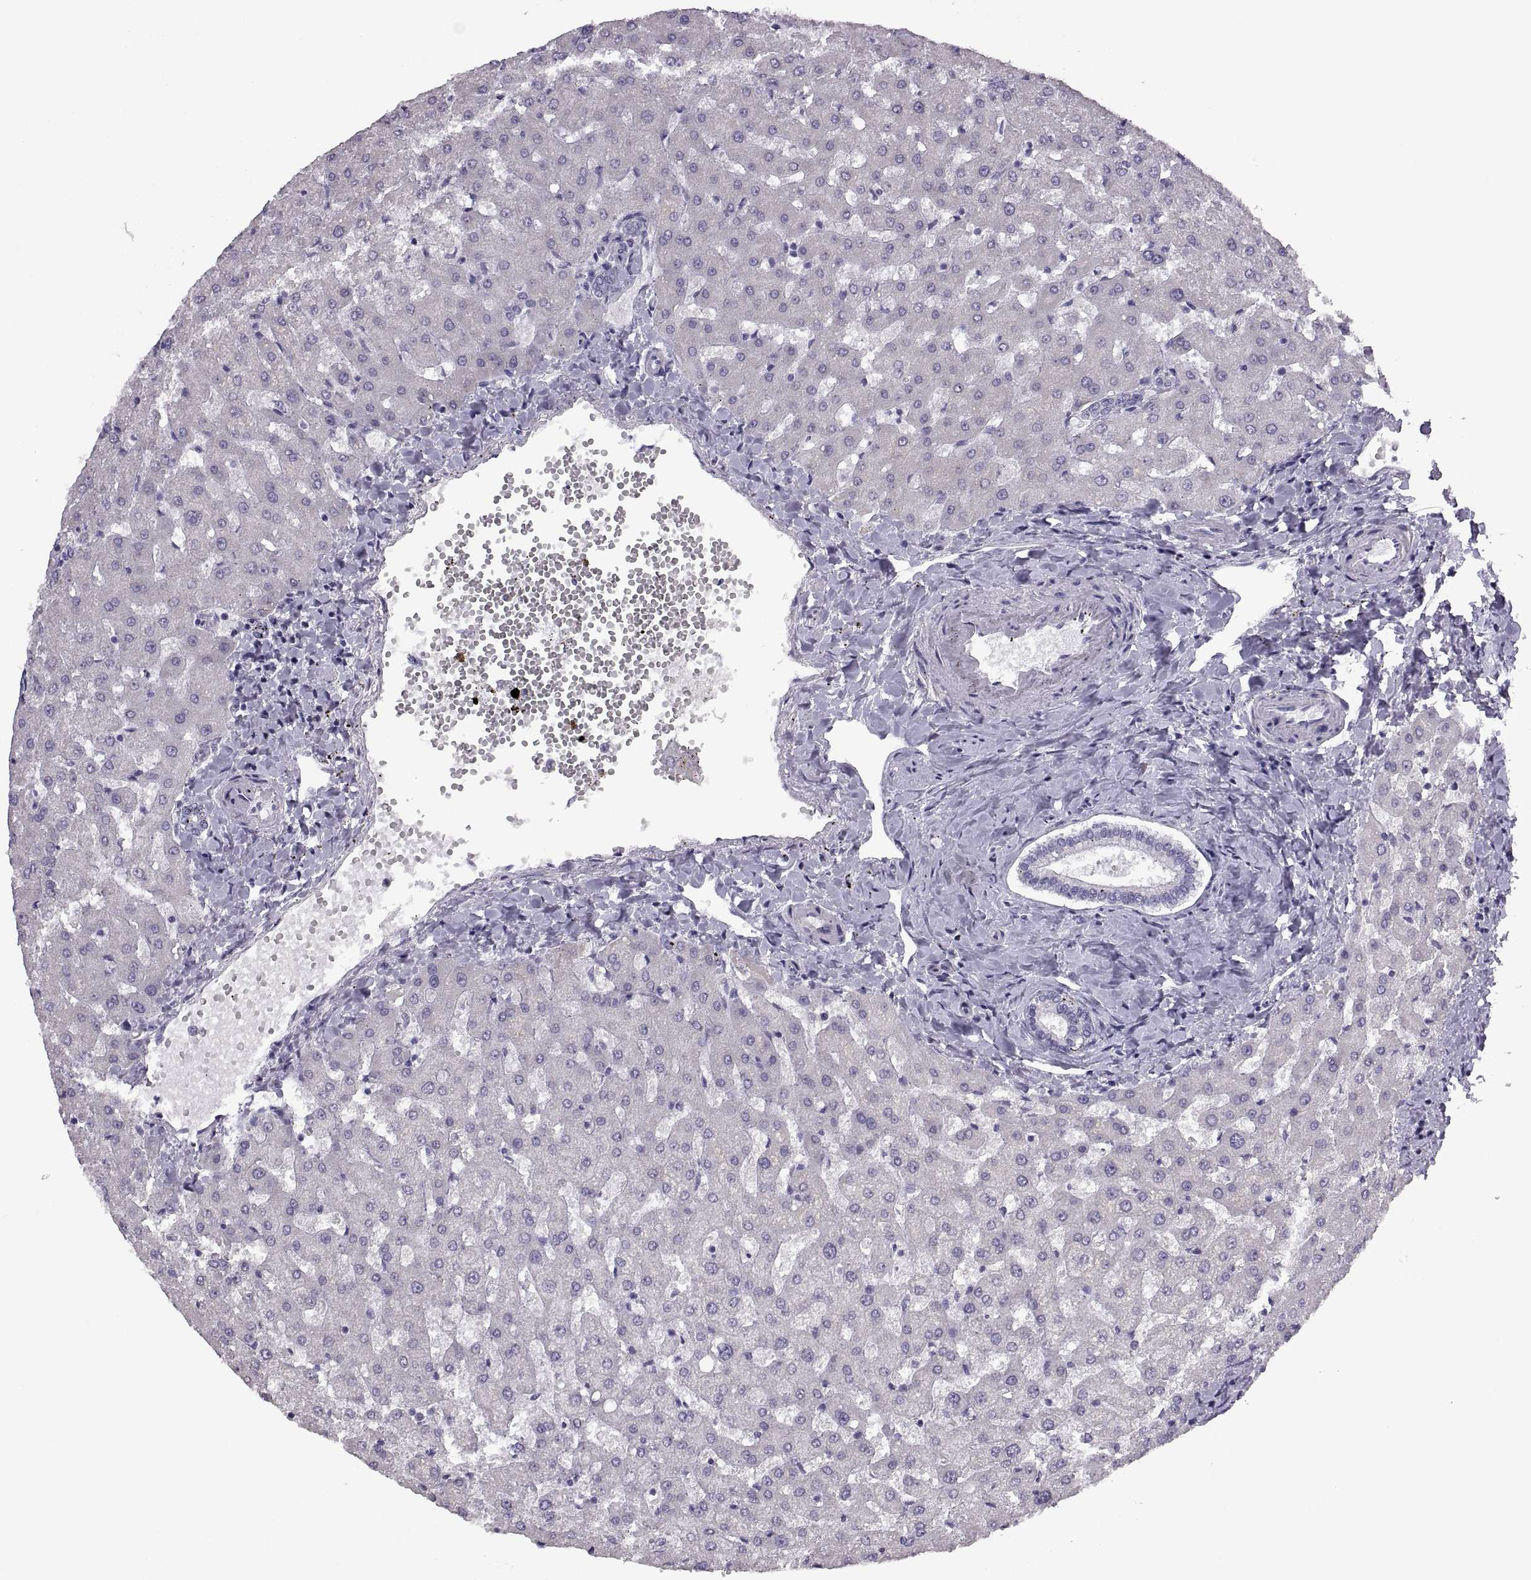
{"staining": {"intensity": "negative", "quantity": "none", "location": "none"}, "tissue": "liver", "cell_type": "Cholangiocytes", "image_type": "normal", "snomed": [{"axis": "morphology", "description": "Normal tissue, NOS"}, {"axis": "topography", "description": "Liver"}], "caption": "High magnification brightfield microscopy of unremarkable liver stained with DAB (brown) and counterstained with hematoxylin (blue): cholangiocytes show no significant staining. (Brightfield microscopy of DAB IHC at high magnification).", "gene": "FAM170A", "patient": {"sex": "female", "age": 50}}